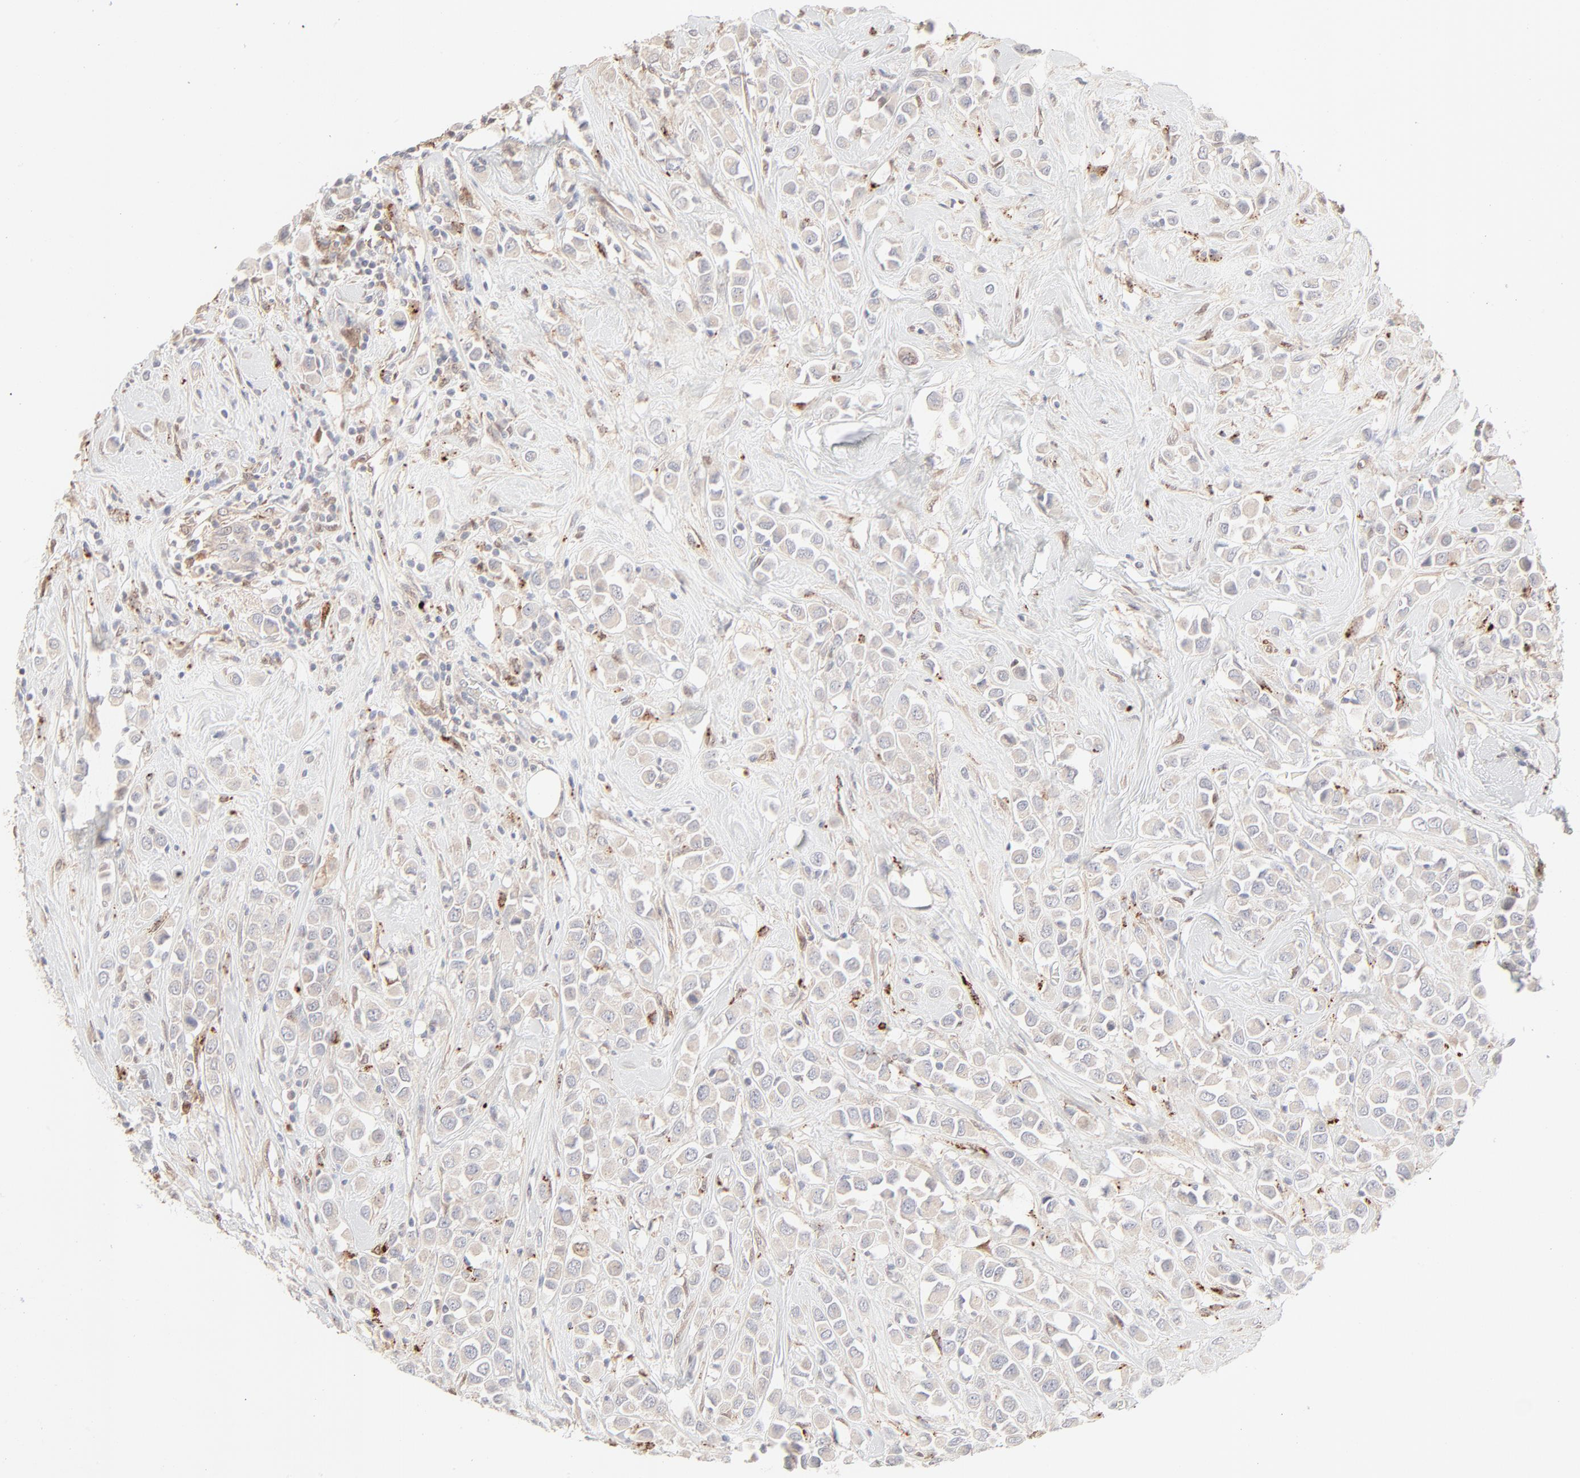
{"staining": {"intensity": "weak", "quantity": ">75%", "location": "cytoplasmic/membranous"}, "tissue": "breast cancer", "cell_type": "Tumor cells", "image_type": "cancer", "snomed": [{"axis": "morphology", "description": "Duct carcinoma"}, {"axis": "topography", "description": "Breast"}], "caption": "High-power microscopy captured an immunohistochemistry (IHC) image of breast cancer, revealing weak cytoplasmic/membranous expression in about >75% of tumor cells.", "gene": "LGALS2", "patient": {"sex": "female", "age": 61}}